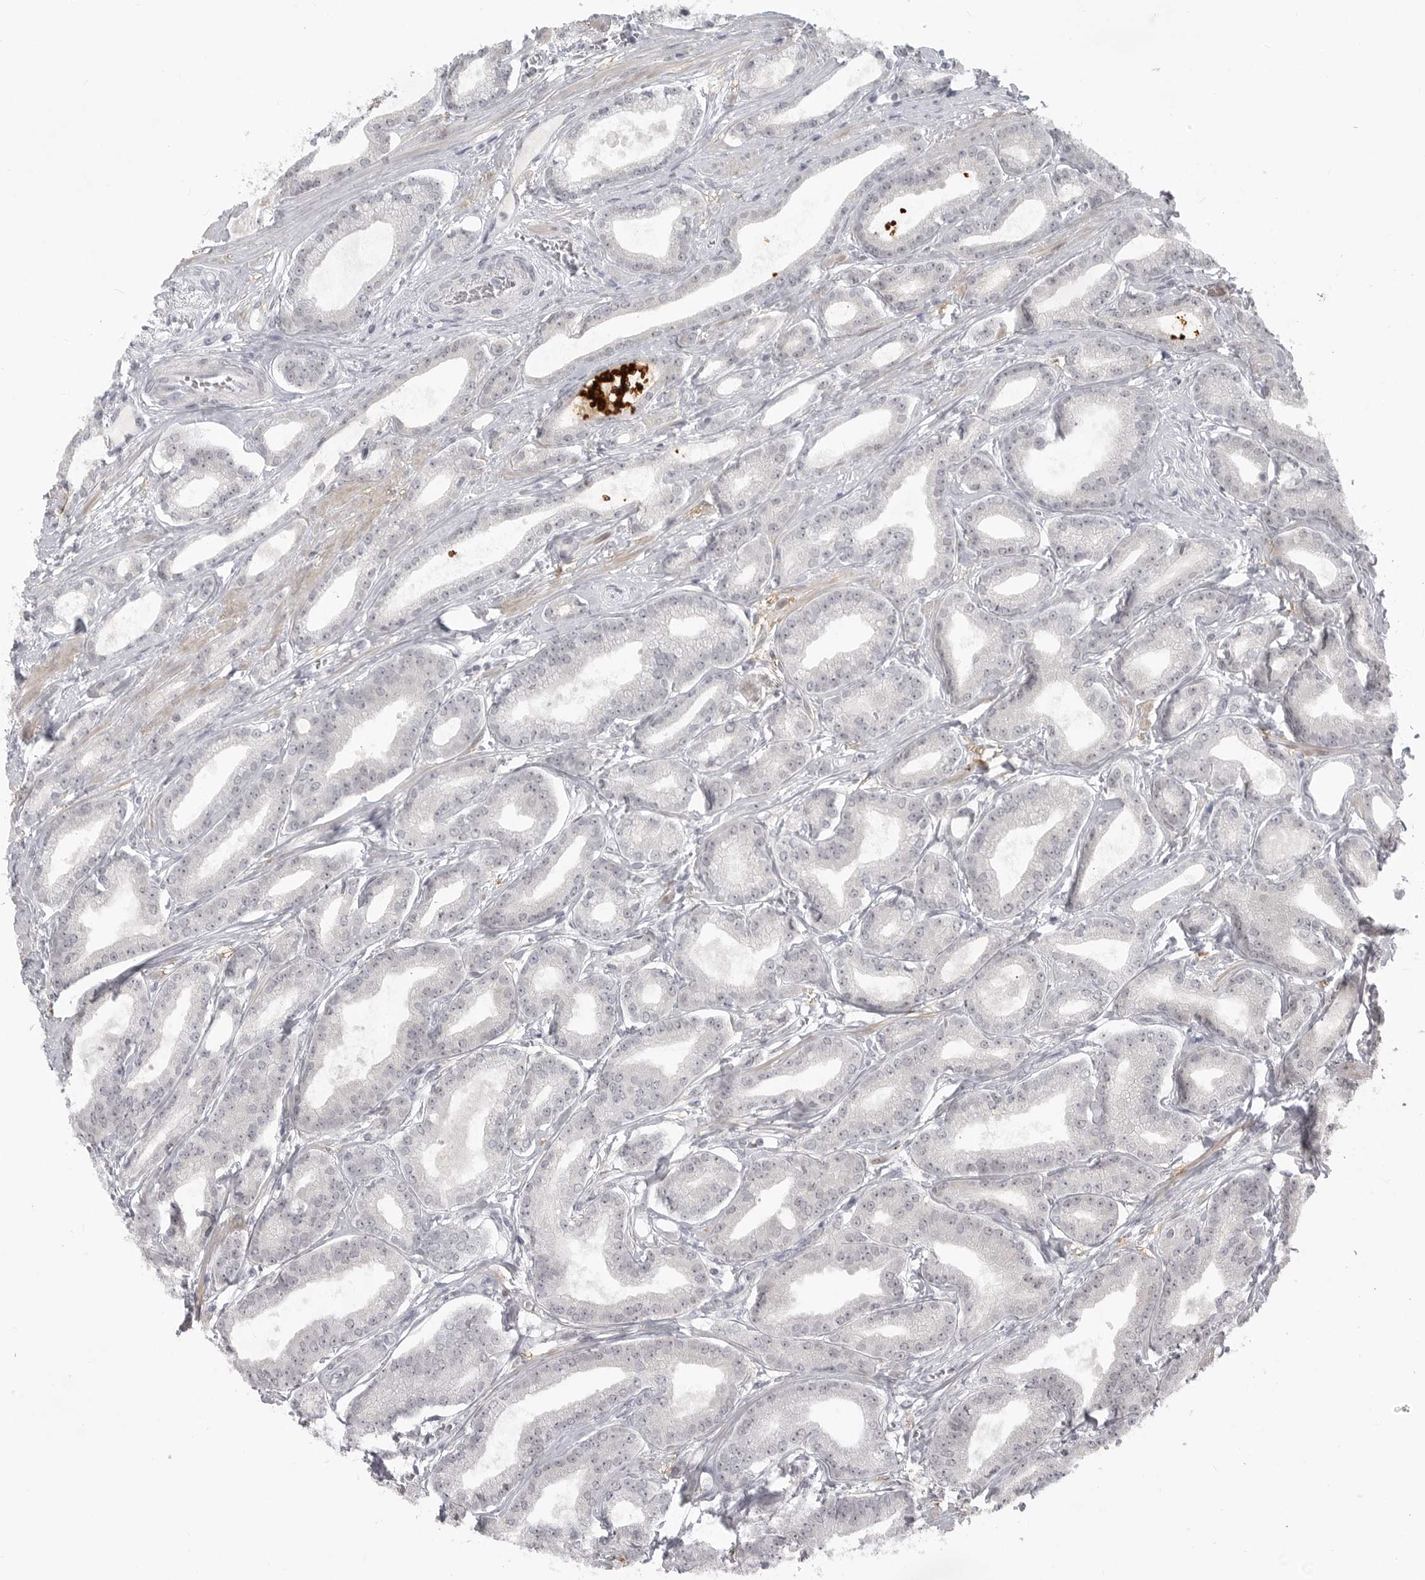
{"staining": {"intensity": "weak", "quantity": "<25%", "location": "cytoplasmic/membranous"}, "tissue": "prostate cancer", "cell_type": "Tumor cells", "image_type": "cancer", "snomed": [{"axis": "morphology", "description": "Adenocarcinoma, Low grade"}, {"axis": "topography", "description": "Prostate"}], "caption": "This image is of prostate cancer stained with IHC to label a protein in brown with the nuclei are counter-stained blue. There is no positivity in tumor cells. (DAB immunohistochemistry (IHC) with hematoxylin counter stain).", "gene": "TCTN3", "patient": {"sex": "male", "age": 60}}